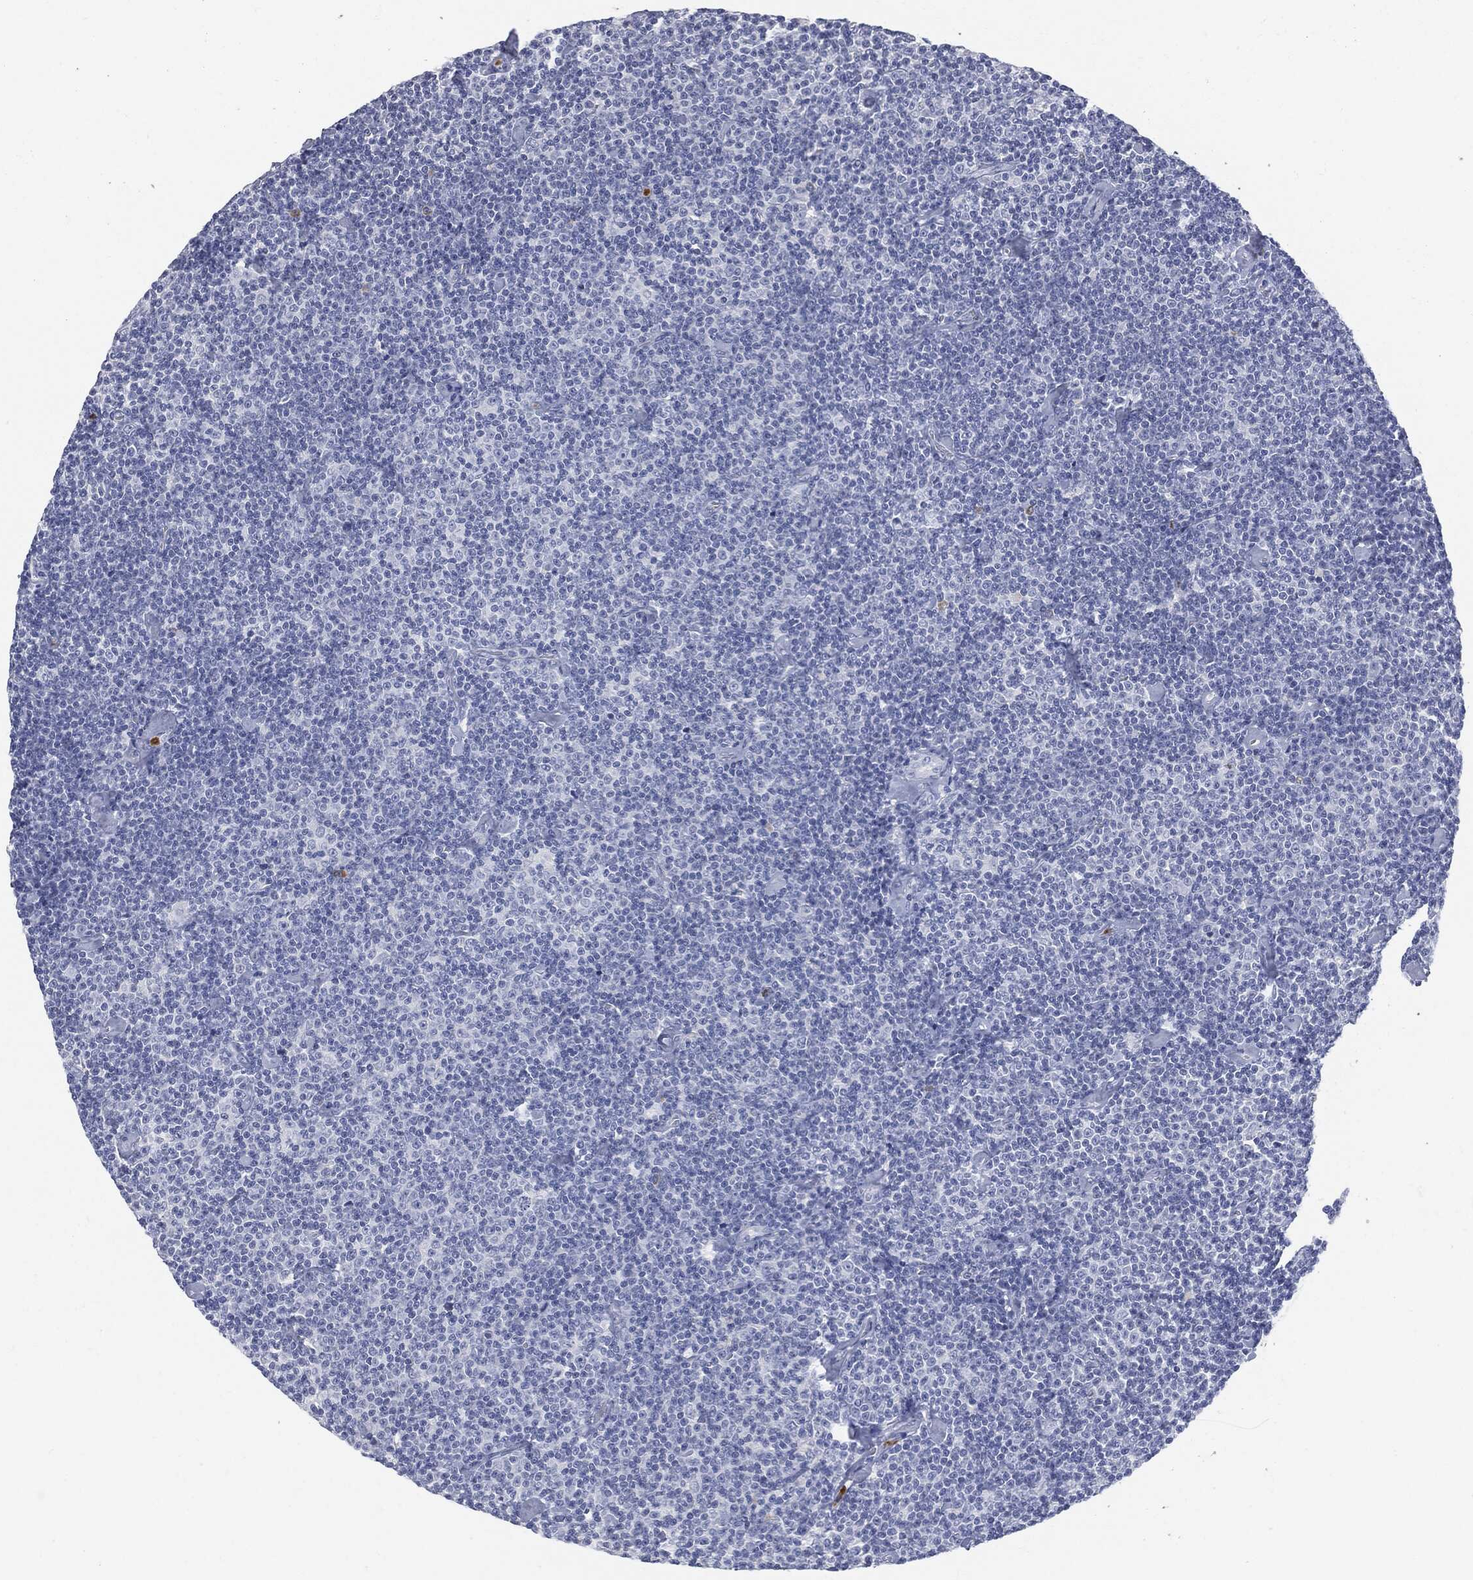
{"staining": {"intensity": "negative", "quantity": "none", "location": "none"}, "tissue": "lymphoma", "cell_type": "Tumor cells", "image_type": "cancer", "snomed": [{"axis": "morphology", "description": "Malignant lymphoma, non-Hodgkin's type, Low grade"}, {"axis": "topography", "description": "Lymph node"}], "caption": "A histopathology image of lymphoma stained for a protein reveals no brown staining in tumor cells.", "gene": "BTK", "patient": {"sex": "male", "age": 81}}